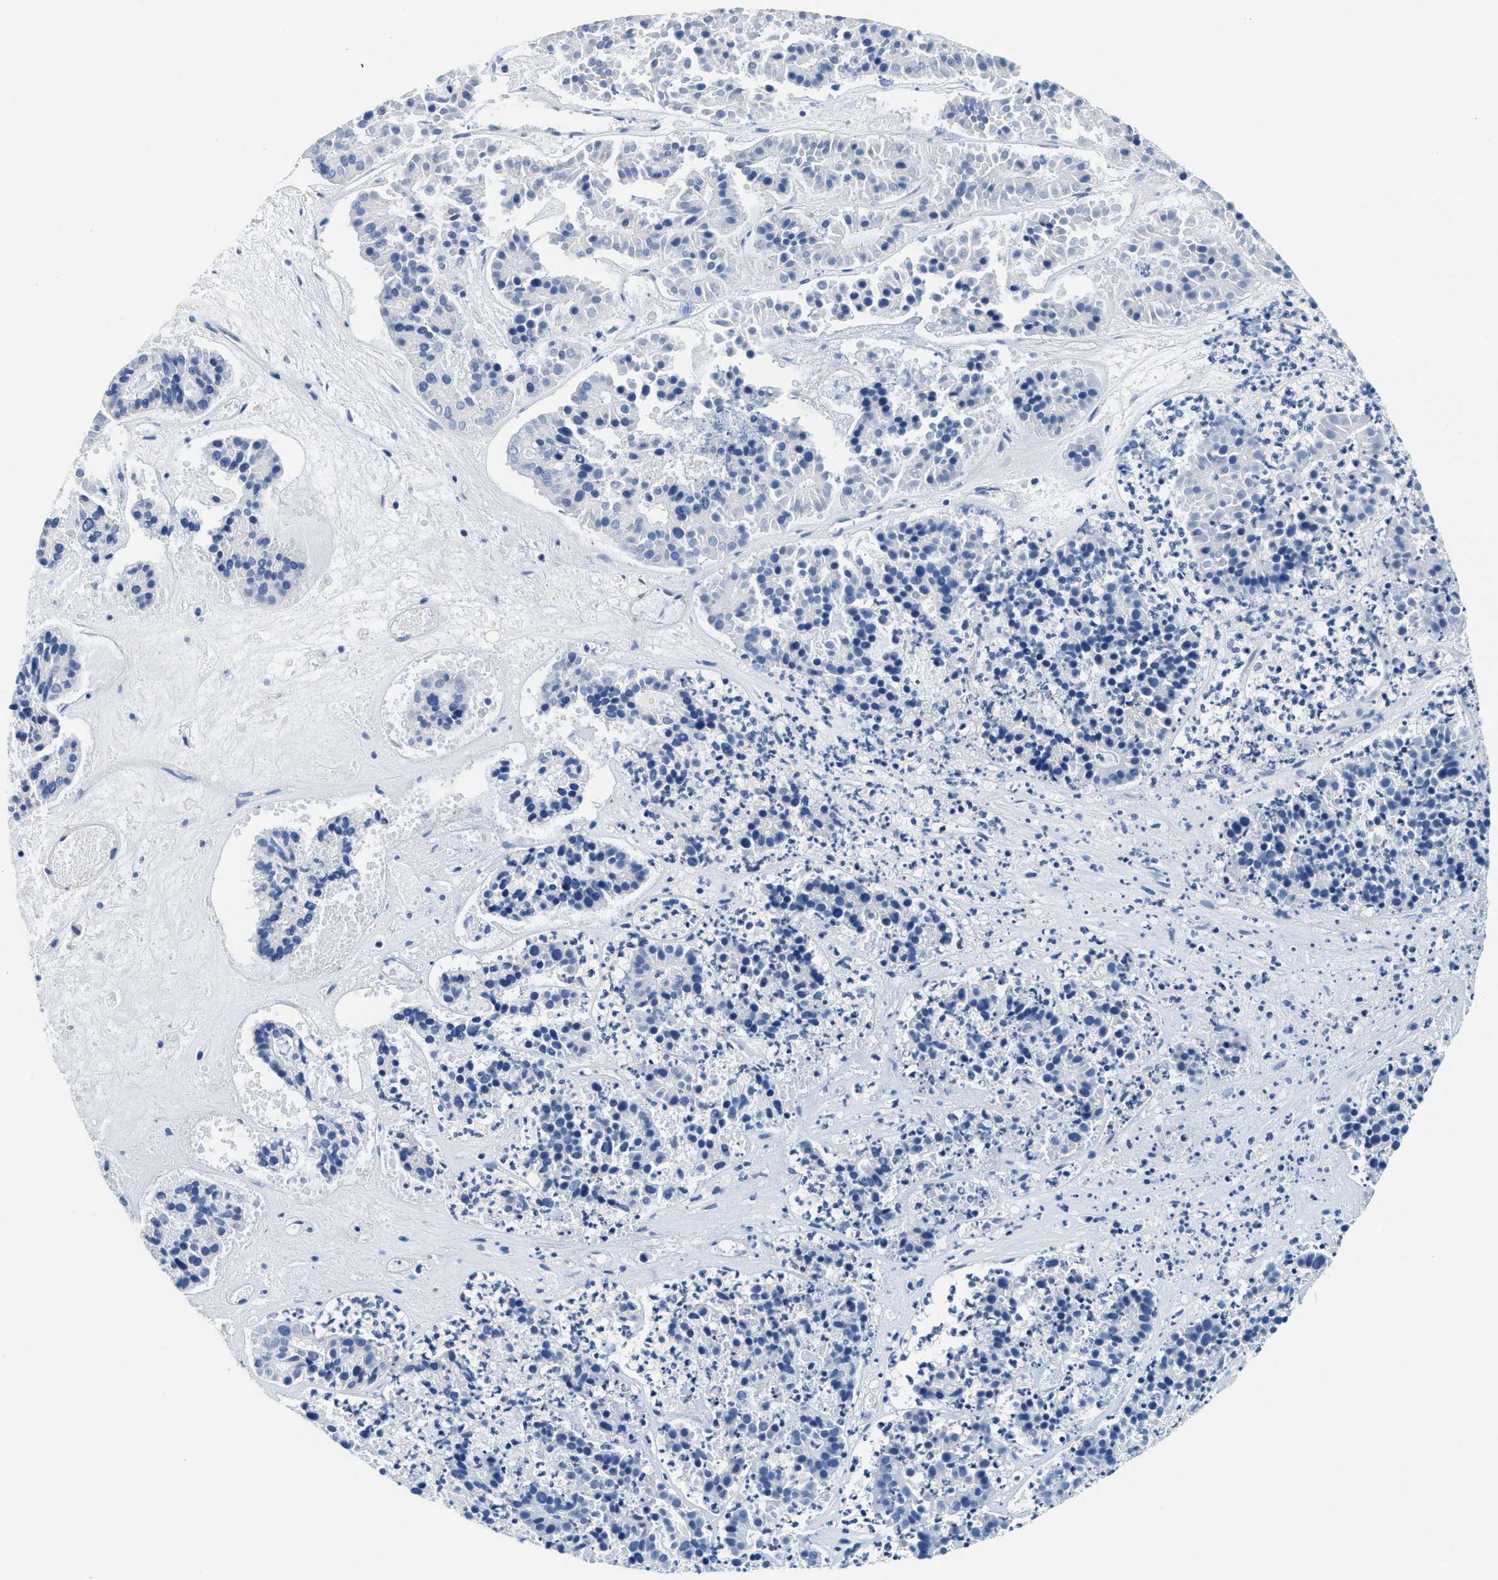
{"staining": {"intensity": "negative", "quantity": "none", "location": "none"}, "tissue": "pancreatic cancer", "cell_type": "Tumor cells", "image_type": "cancer", "snomed": [{"axis": "morphology", "description": "Adenocarcinoma, NOS"}, {"axis": "topography", "description": "Pancreas"}], "caption": "This is an immunohistochemistry image of pancreatic adenocarcinoma. There is no expression in tumor cells.", "gene": "MYH3", "patient": {"sex": "male", "age": 50}}